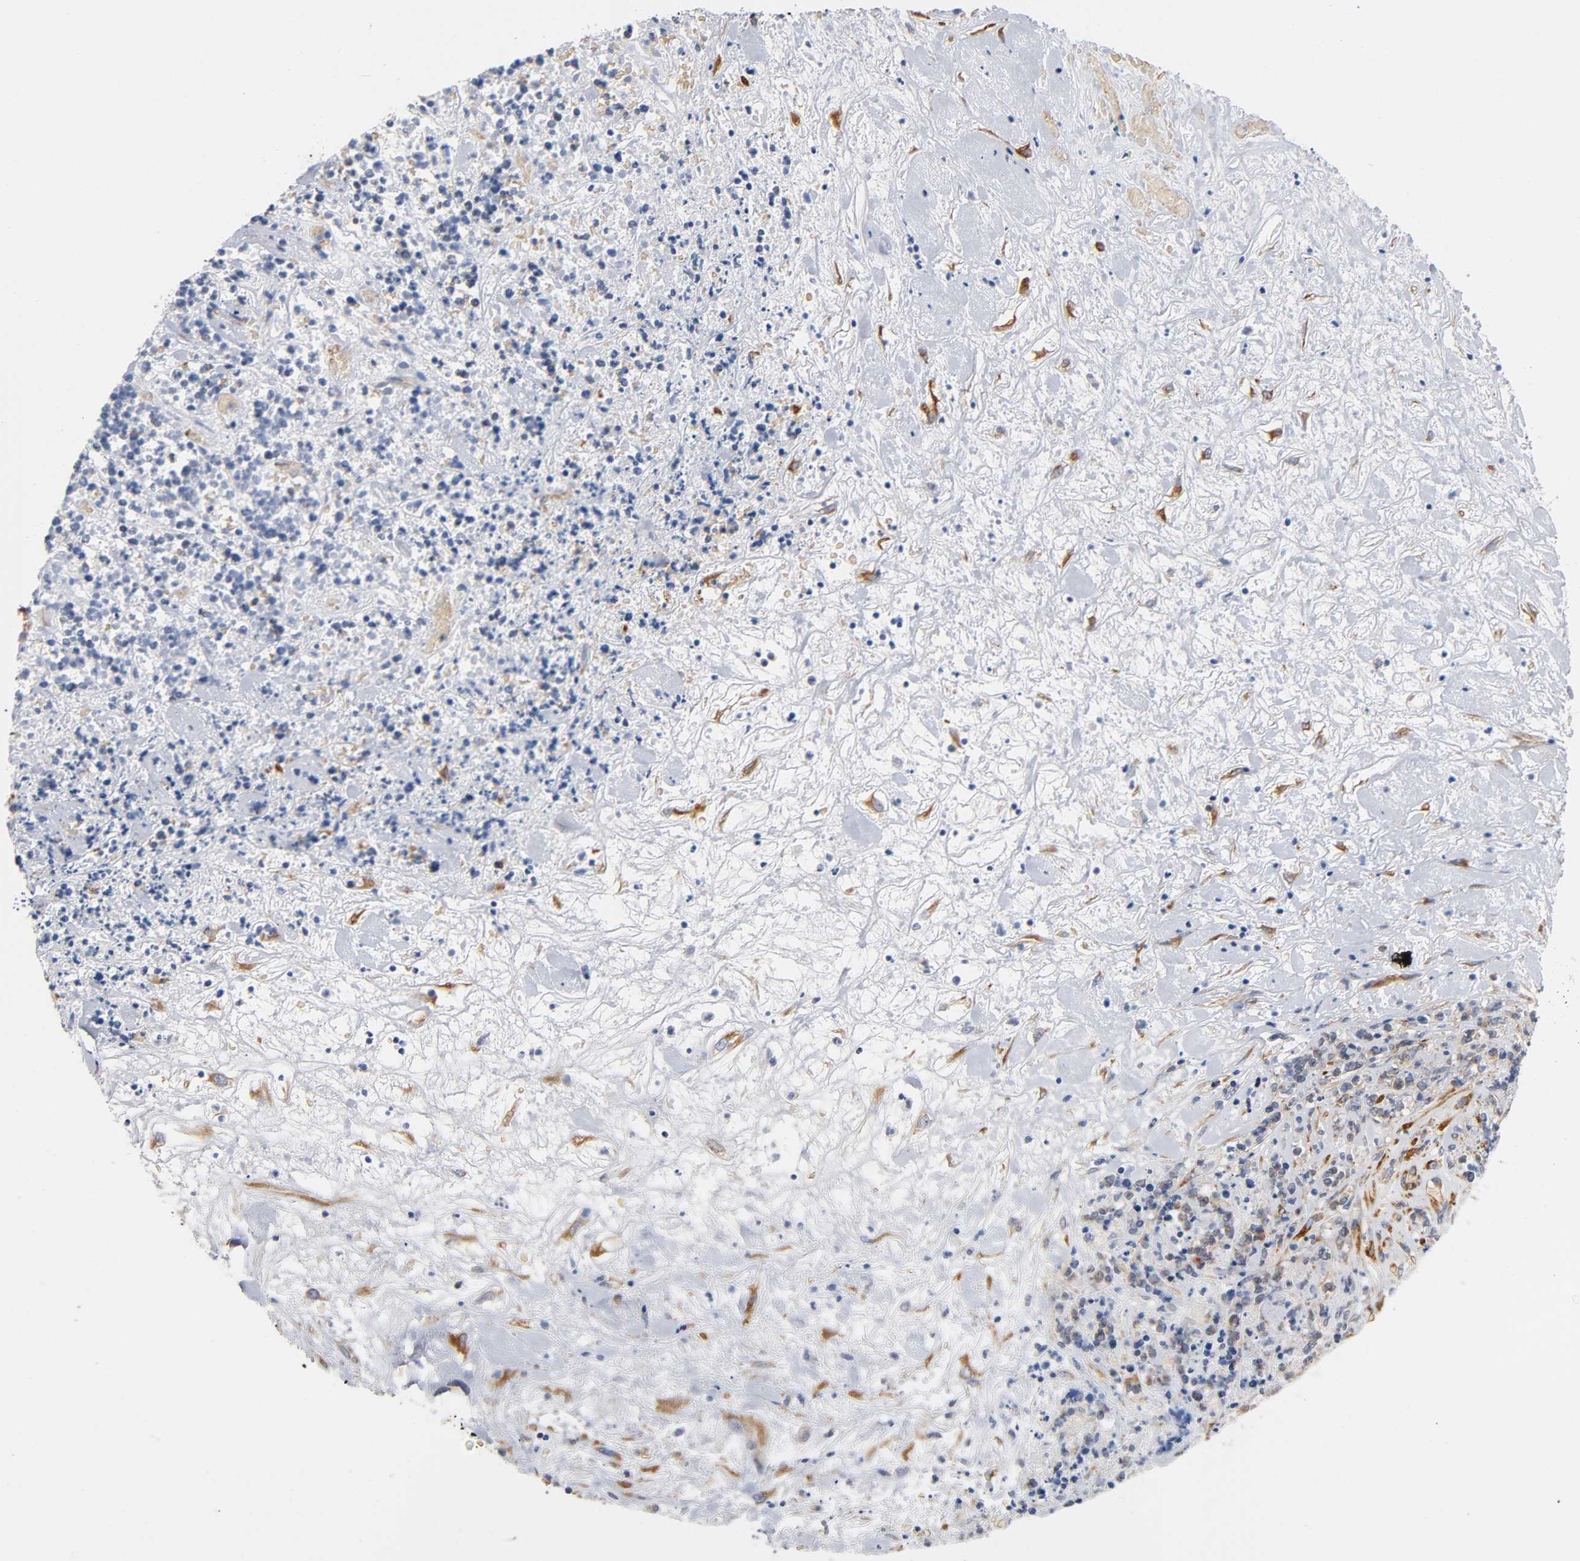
{"staining": {"intensity": "weak", "quantity": "25%-75%", "location": "cytoplasmic/membranous"}, "tissue": "lymphoma", "cell_type": "Tumor cells", "image_type": "cancer", "snomed": [{"axis": "morphology", "description": "Malignant lymphoma, non-Hodgkin's type, High grade"}, {"axis": "topography", "description": "Soft tissue"}], "caption": "Protein staining by immunohistochemistry demonstrates weak cytoplasmic/membranous expression in approximately 25%-75% of tumor cells in malignant lymphoma, non-Hodgkin's type (high-grade).", "gene": "UCKL1", "patient": {"sex": "male", "age": 18}}